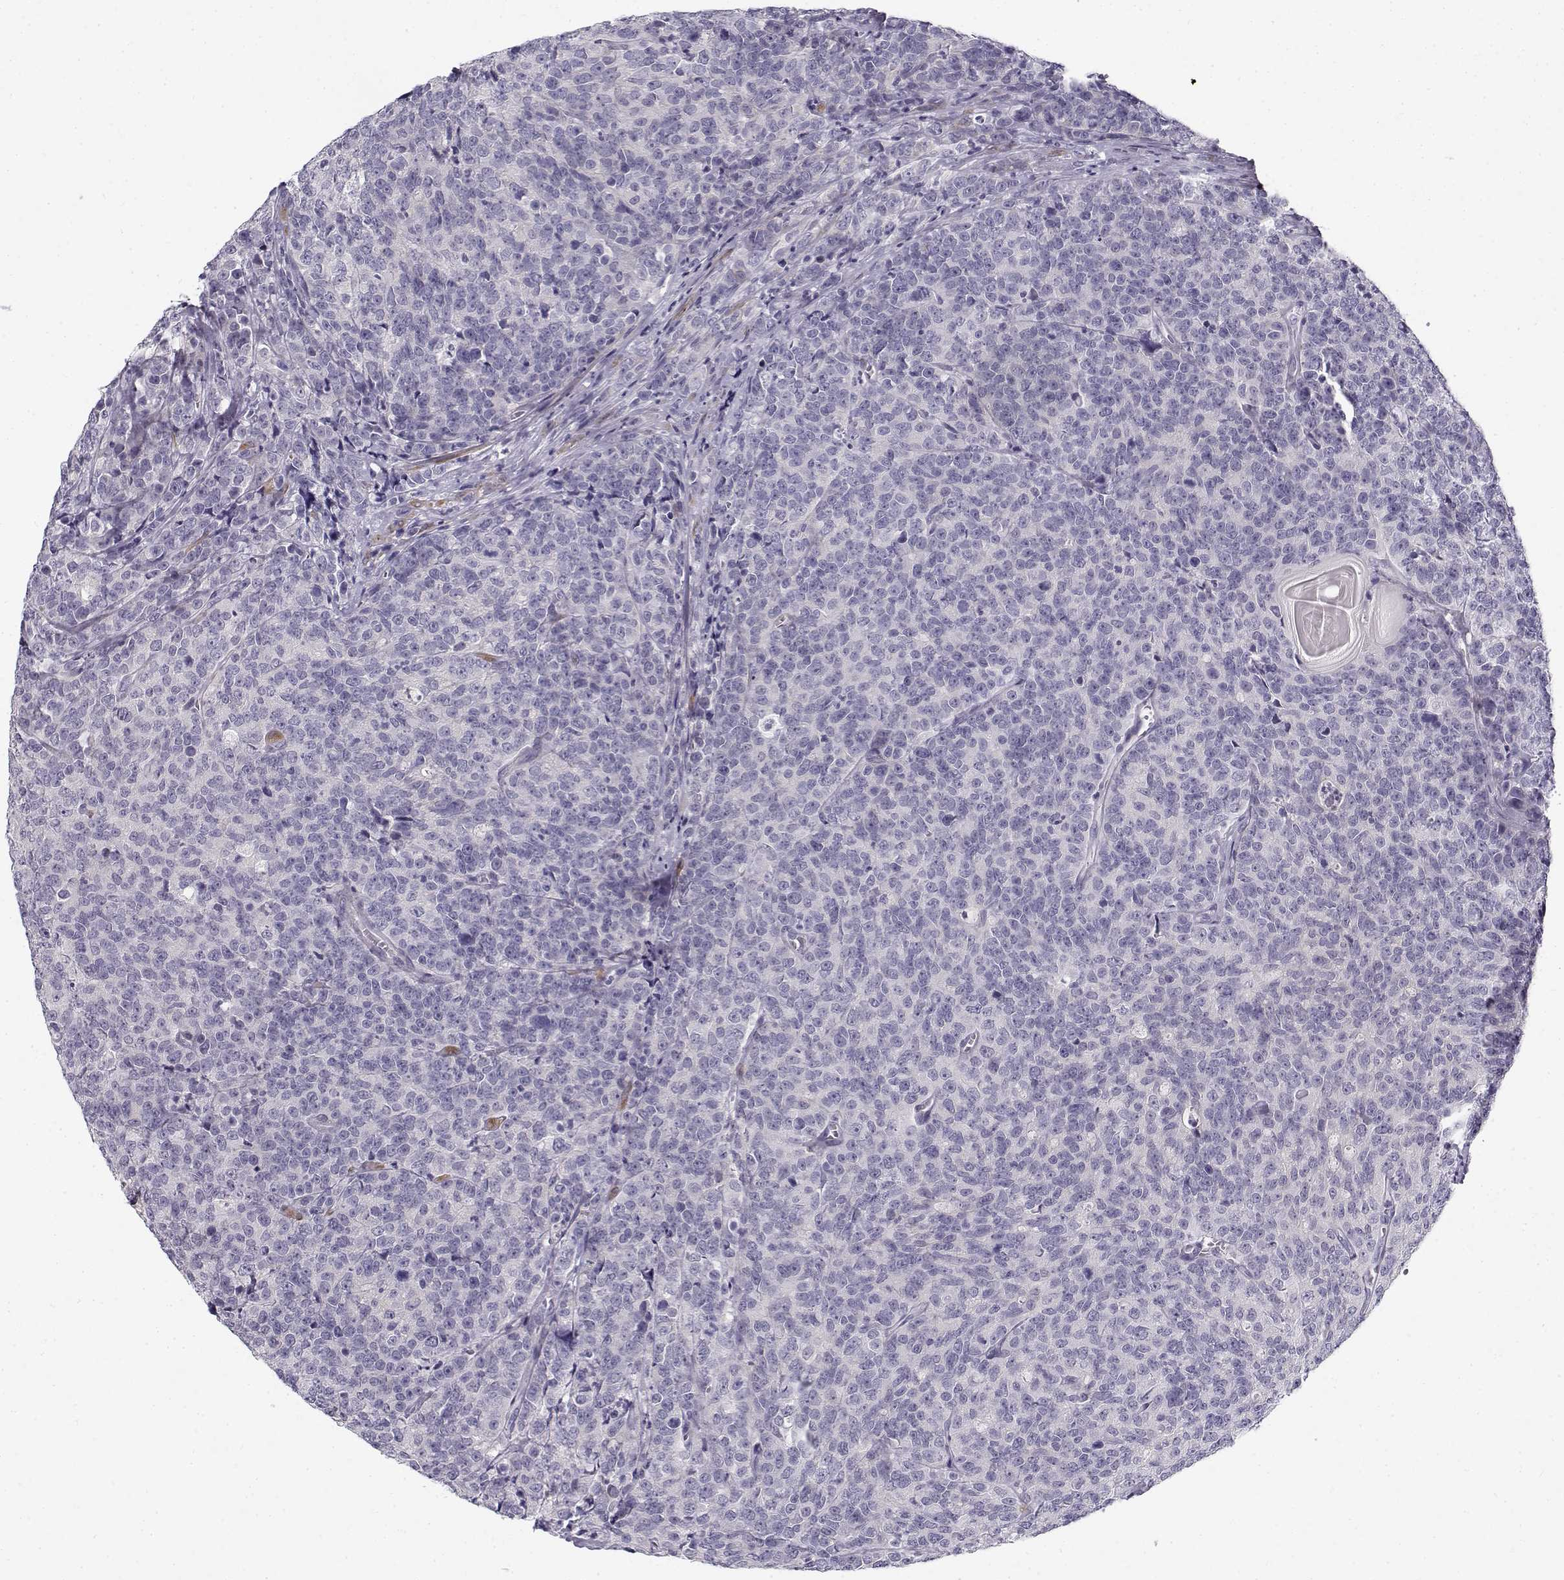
{"staining": {"intensity": "negative", "quantity": "none", "location": "none"}, "tissue": "prostate cancer", "cell_type": "Tumor cells", "image_type": "cancer", "snomed": [{"axis": "morphology", "description": "Adenocarcinoma, NOS"}, {"axis": "topography", "description": "Prostate"}], "caption": "Image shows no protein positivity in tumor cells of prostate cancer (adenocarcinoma) tissue.", "gene": "CREB3L3", "patient": {"sex": "male", "age": 67}}